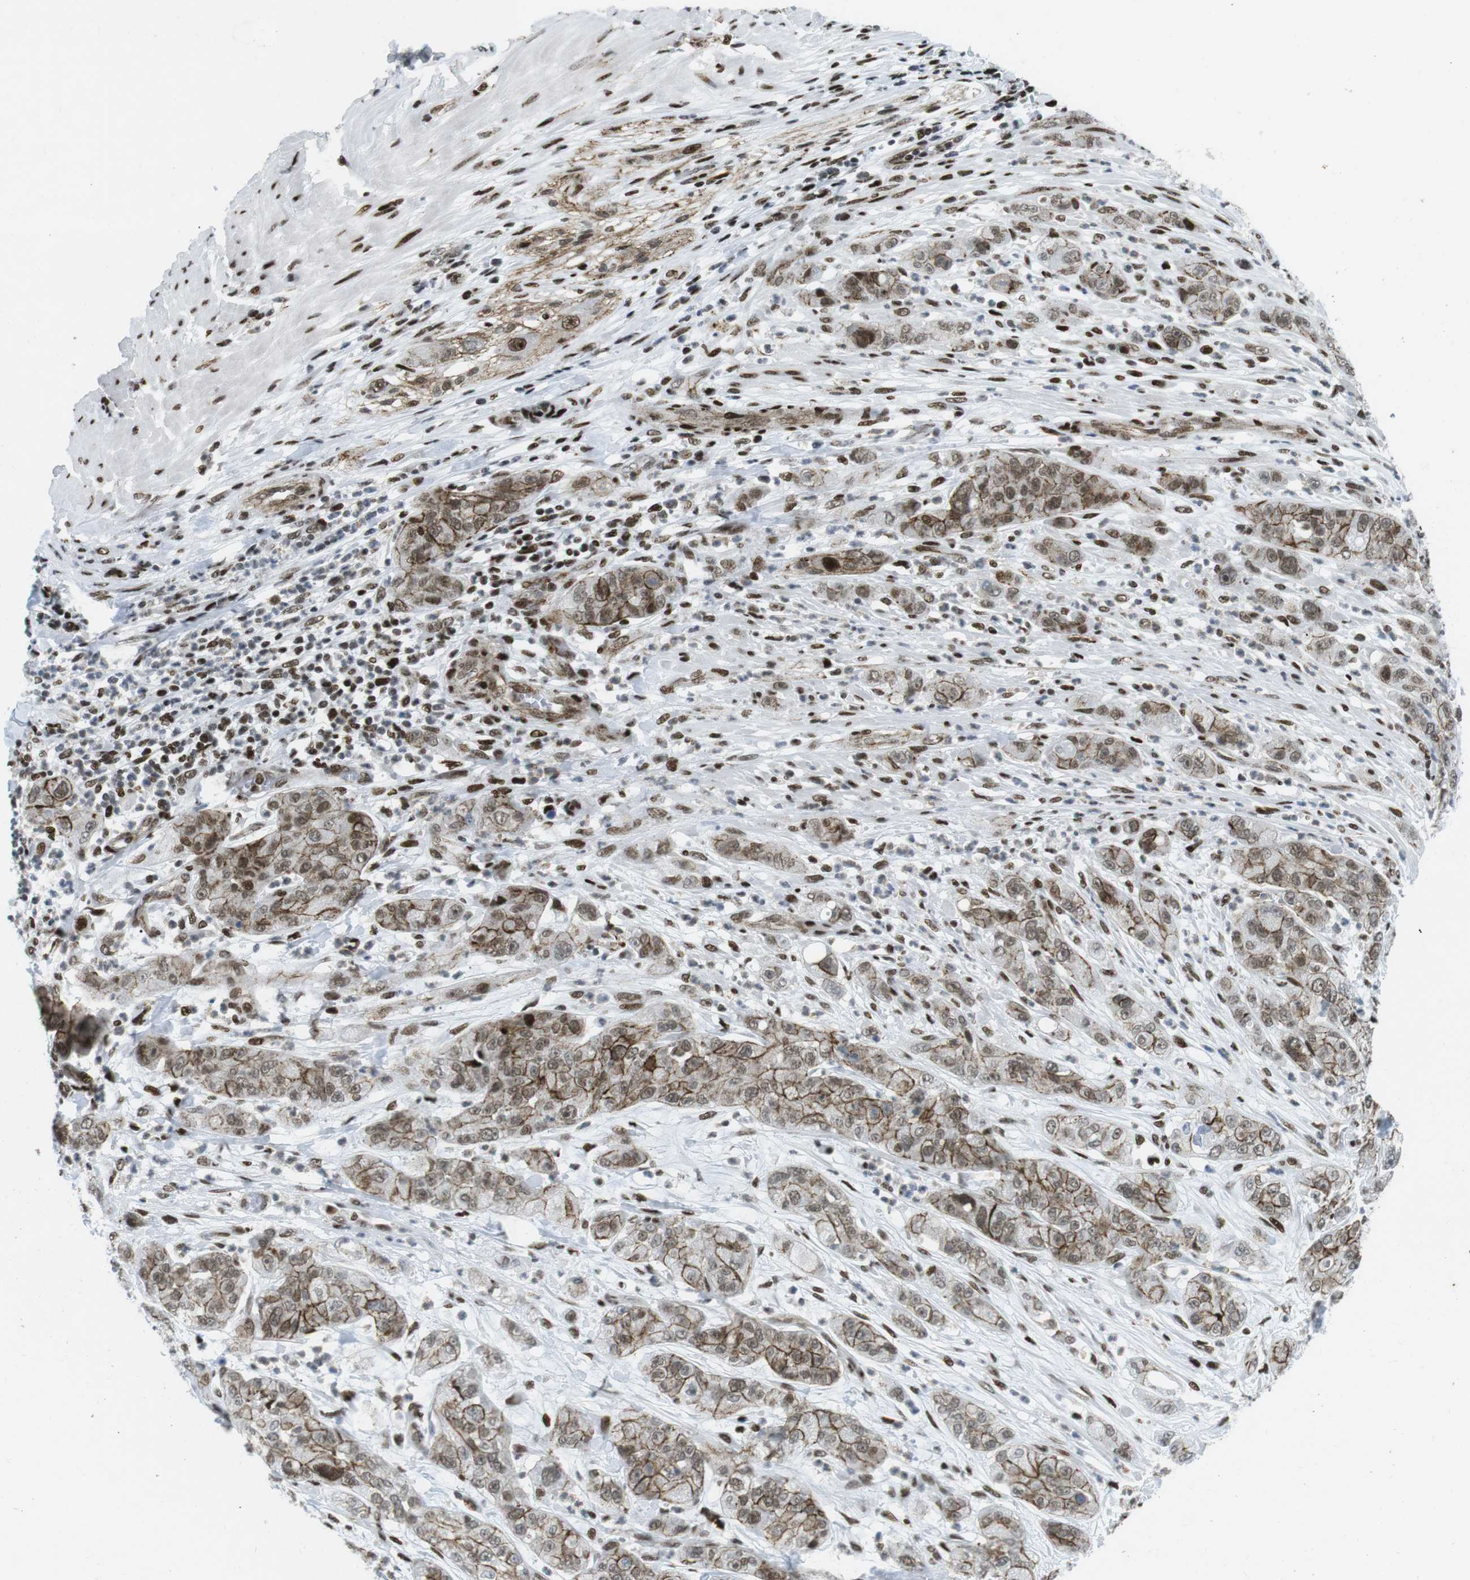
{"staining": {"intensity": "moderate", "quantity": ">75%", "location": "cytoplasmic/membranous,nuclear"}, "tissue": "pancreatic cancer", "cell_type": "Tumor cells", "image_type": "cancer", "snomed": [{"axis": "morphology", "description": "Adenocarcinoma, NOS"}, {"axis": "topography", "description": "Pancreas"}], "caption": "A histopathology image showing moderate cytoplasmic/membranous and nuclear staining in about >75% of tumor cells in adenocarcinoma (pancreatic), as visualized by brown immunohistochemical staining.", "gene": "ARID1A", "patient": {"sex": "female", "age": 78}}